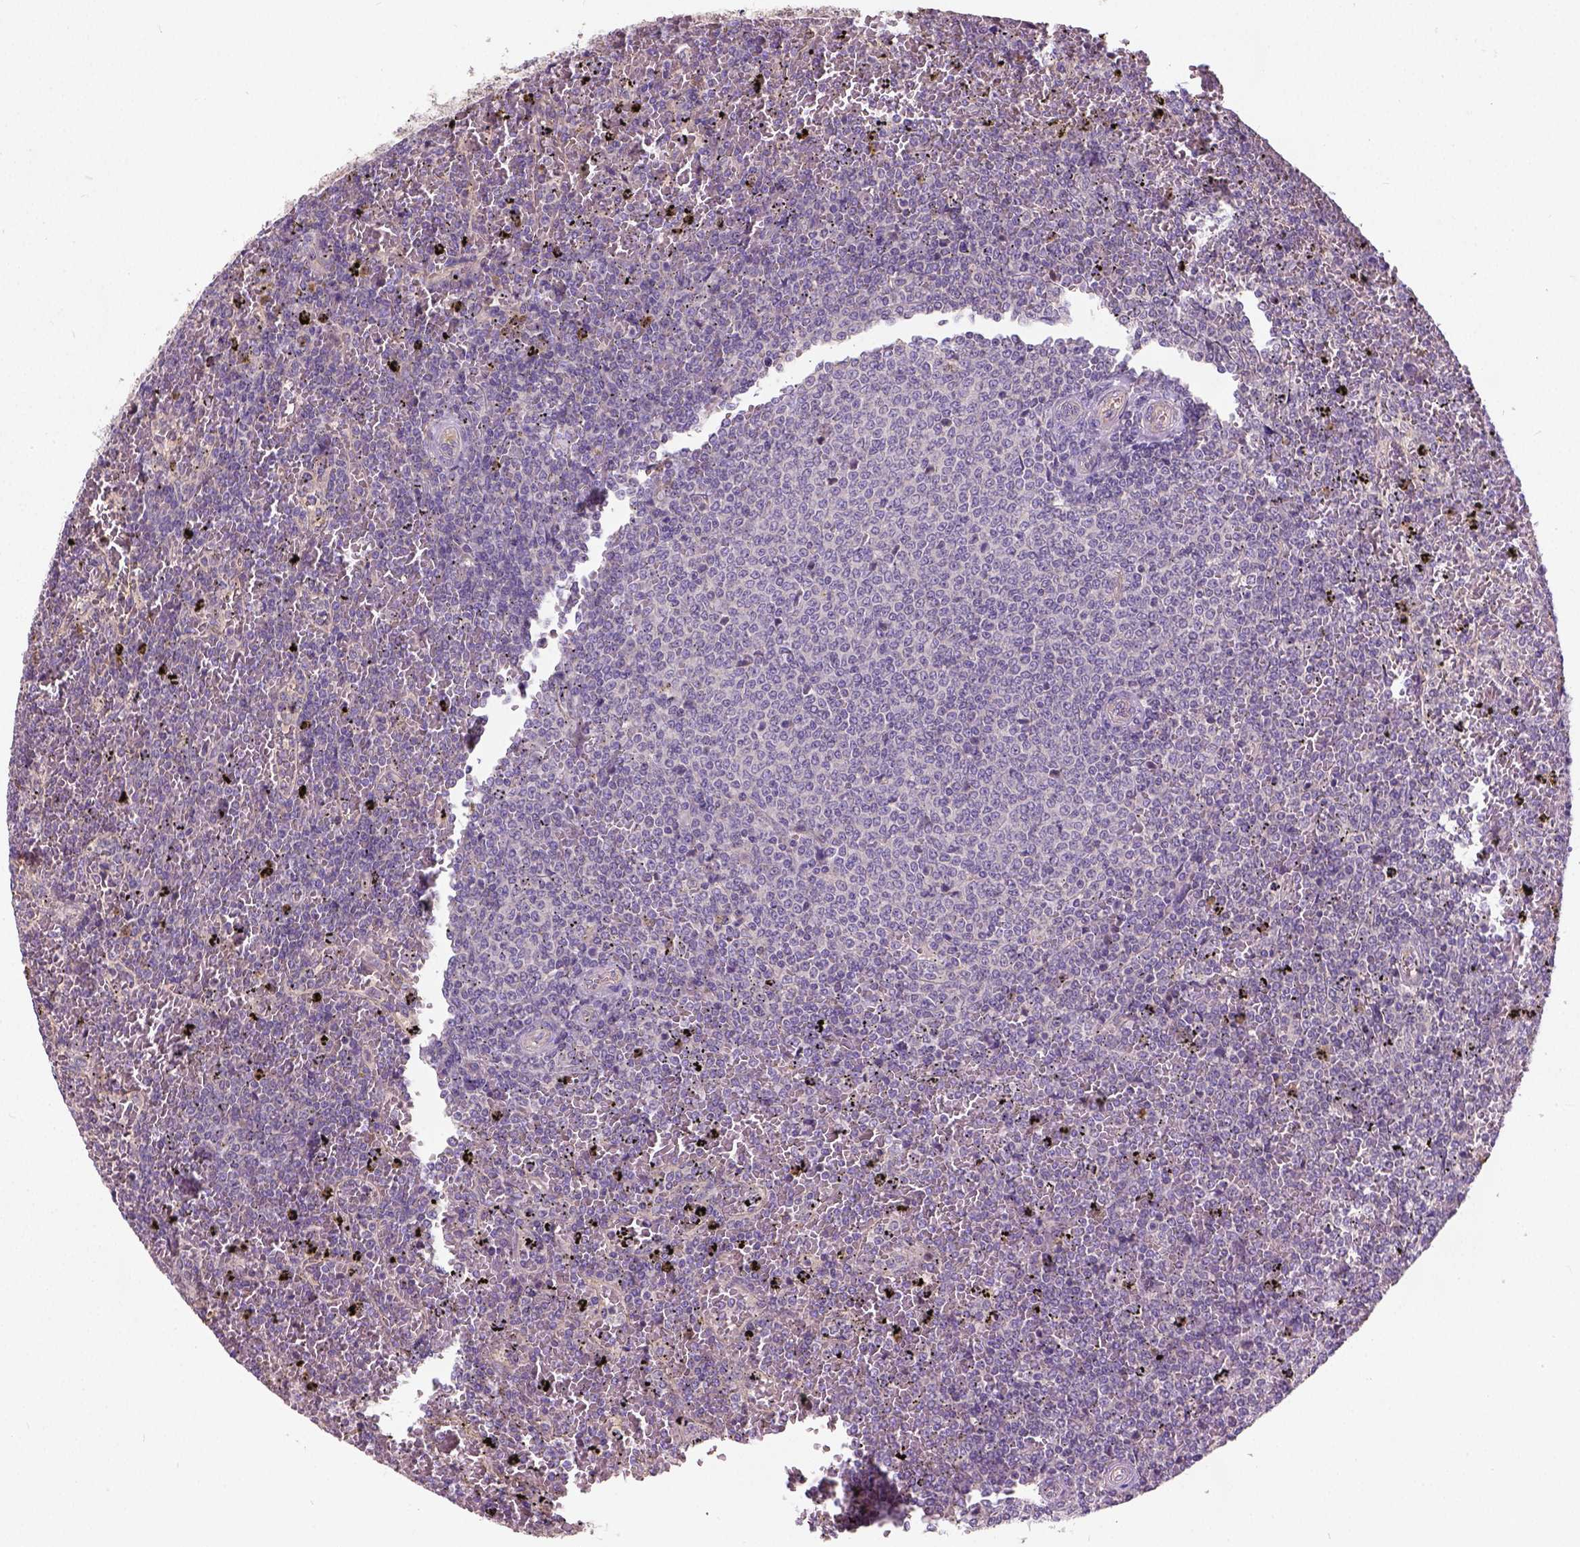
{"staining": {"intensity": "moderate", "quantity": "<25%", "location": "cytoplasmic/membranous"}, "tissue": "lymphoma", "cell_type": "Tumor cells", "image_type": "cancer", "snomed": [{"axis": "morphology", "description": "Malignant lymphoma, non-Hodgkin's type, Low grade"}, {"axis": "topography", "description": "Spleen"}], "caption": "This micrograph shows malignant lymphoma, non-Hodgkin's type (low-grade) stained with immunohistochemistry to label a protein in brown. The cytoplasmic/membranous of tumor cells show moderate positivity for the protein. Nuclei are counter-stained blue.", "gene": "CRACR2A", "patient": {"sex": "female", "age": 77}}